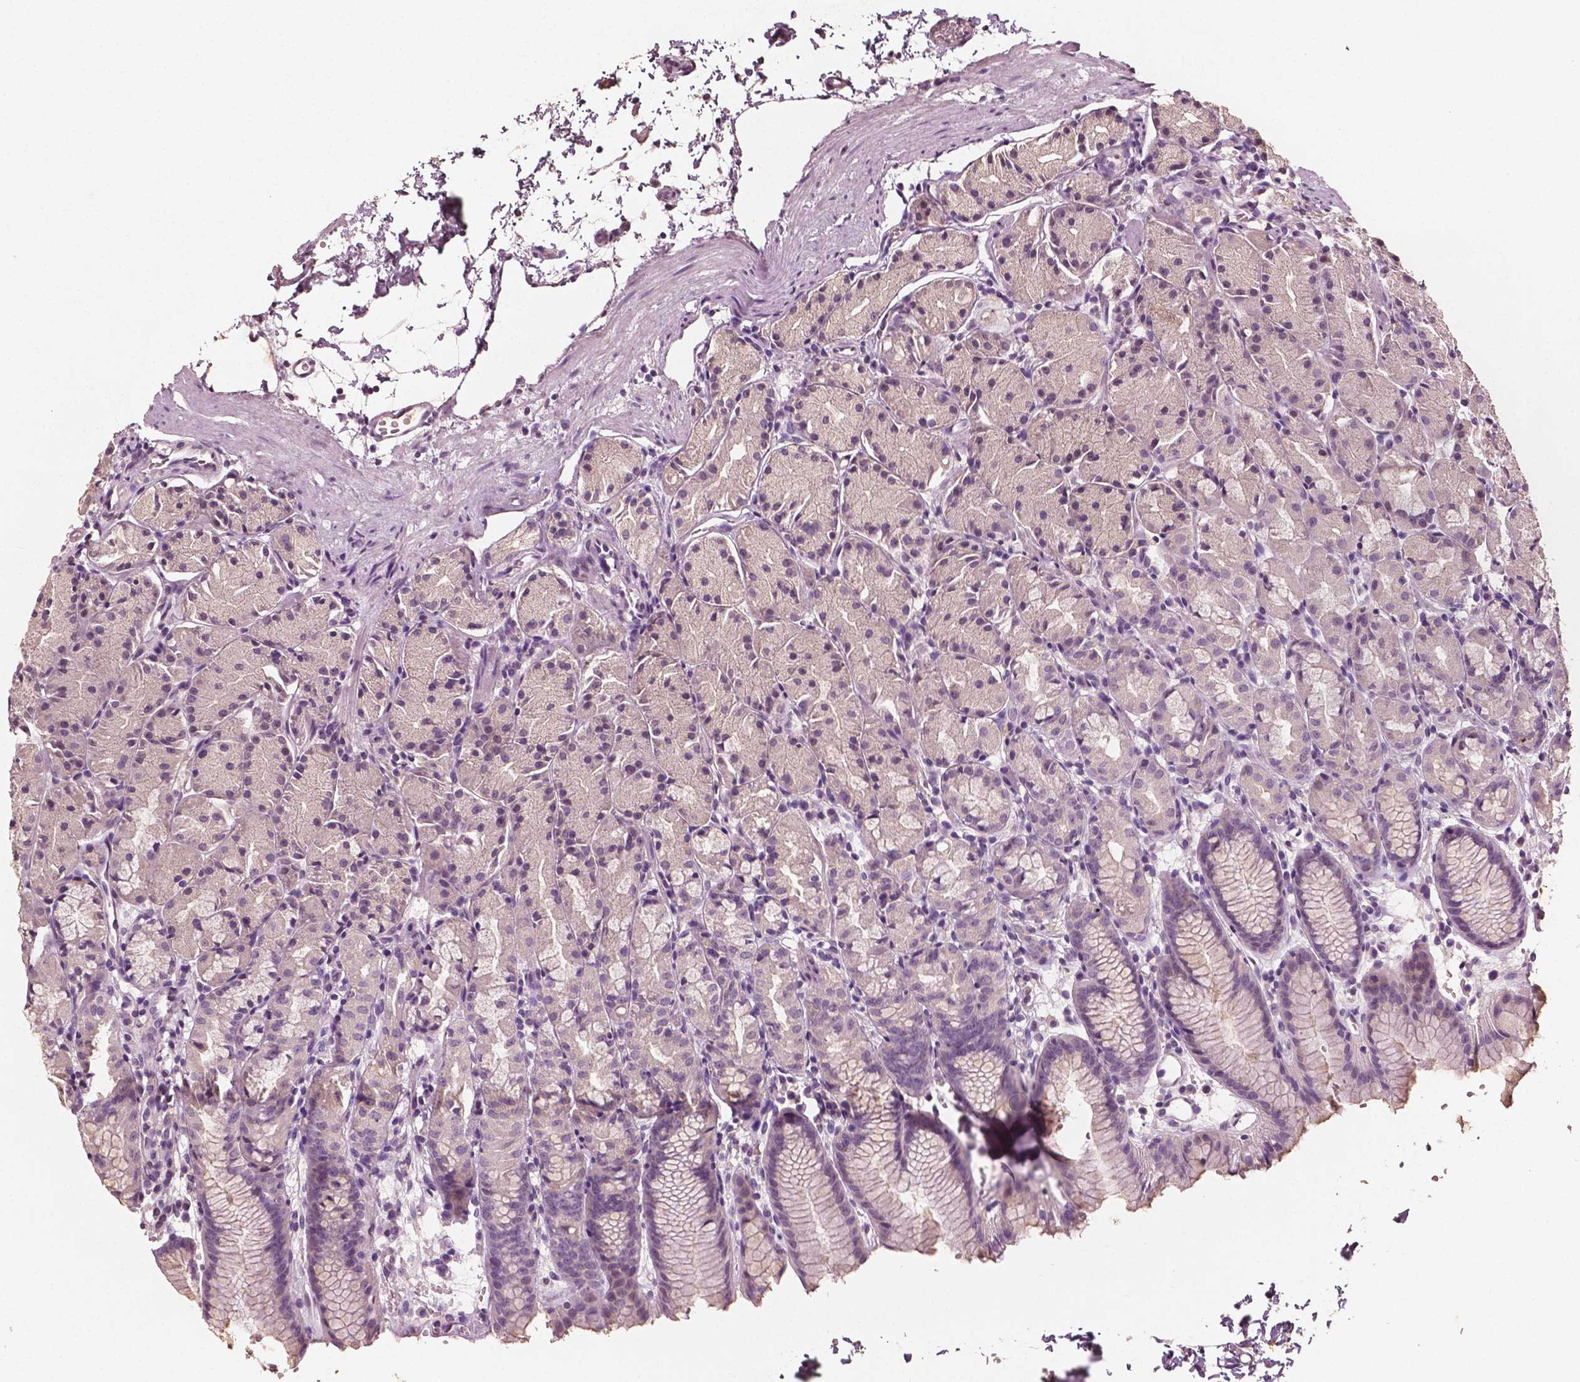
{"staining": {"intensity": "negative", "quantity": "none", "location": "none"}, "tissue": "stomach", "cell_type": "Glandular cells", "image_type": "normal", "snomed": [{"axis": "morphology", "description": "Normal tissue, NOS"}, {"axis": "topography", "description": "Stomach, upper"}], "caption": "Immunohistochemical staining of unremarkable stomach exhibits no significant positivity in glandular cells. The staining was performed using DAB to visualize the protein expression in brown, while the nuclei were stained in blue with hematoxylin (Magnification: 20x).", "gene": "PLA2R1", "patient": {"sex": "male", "age": 47}}